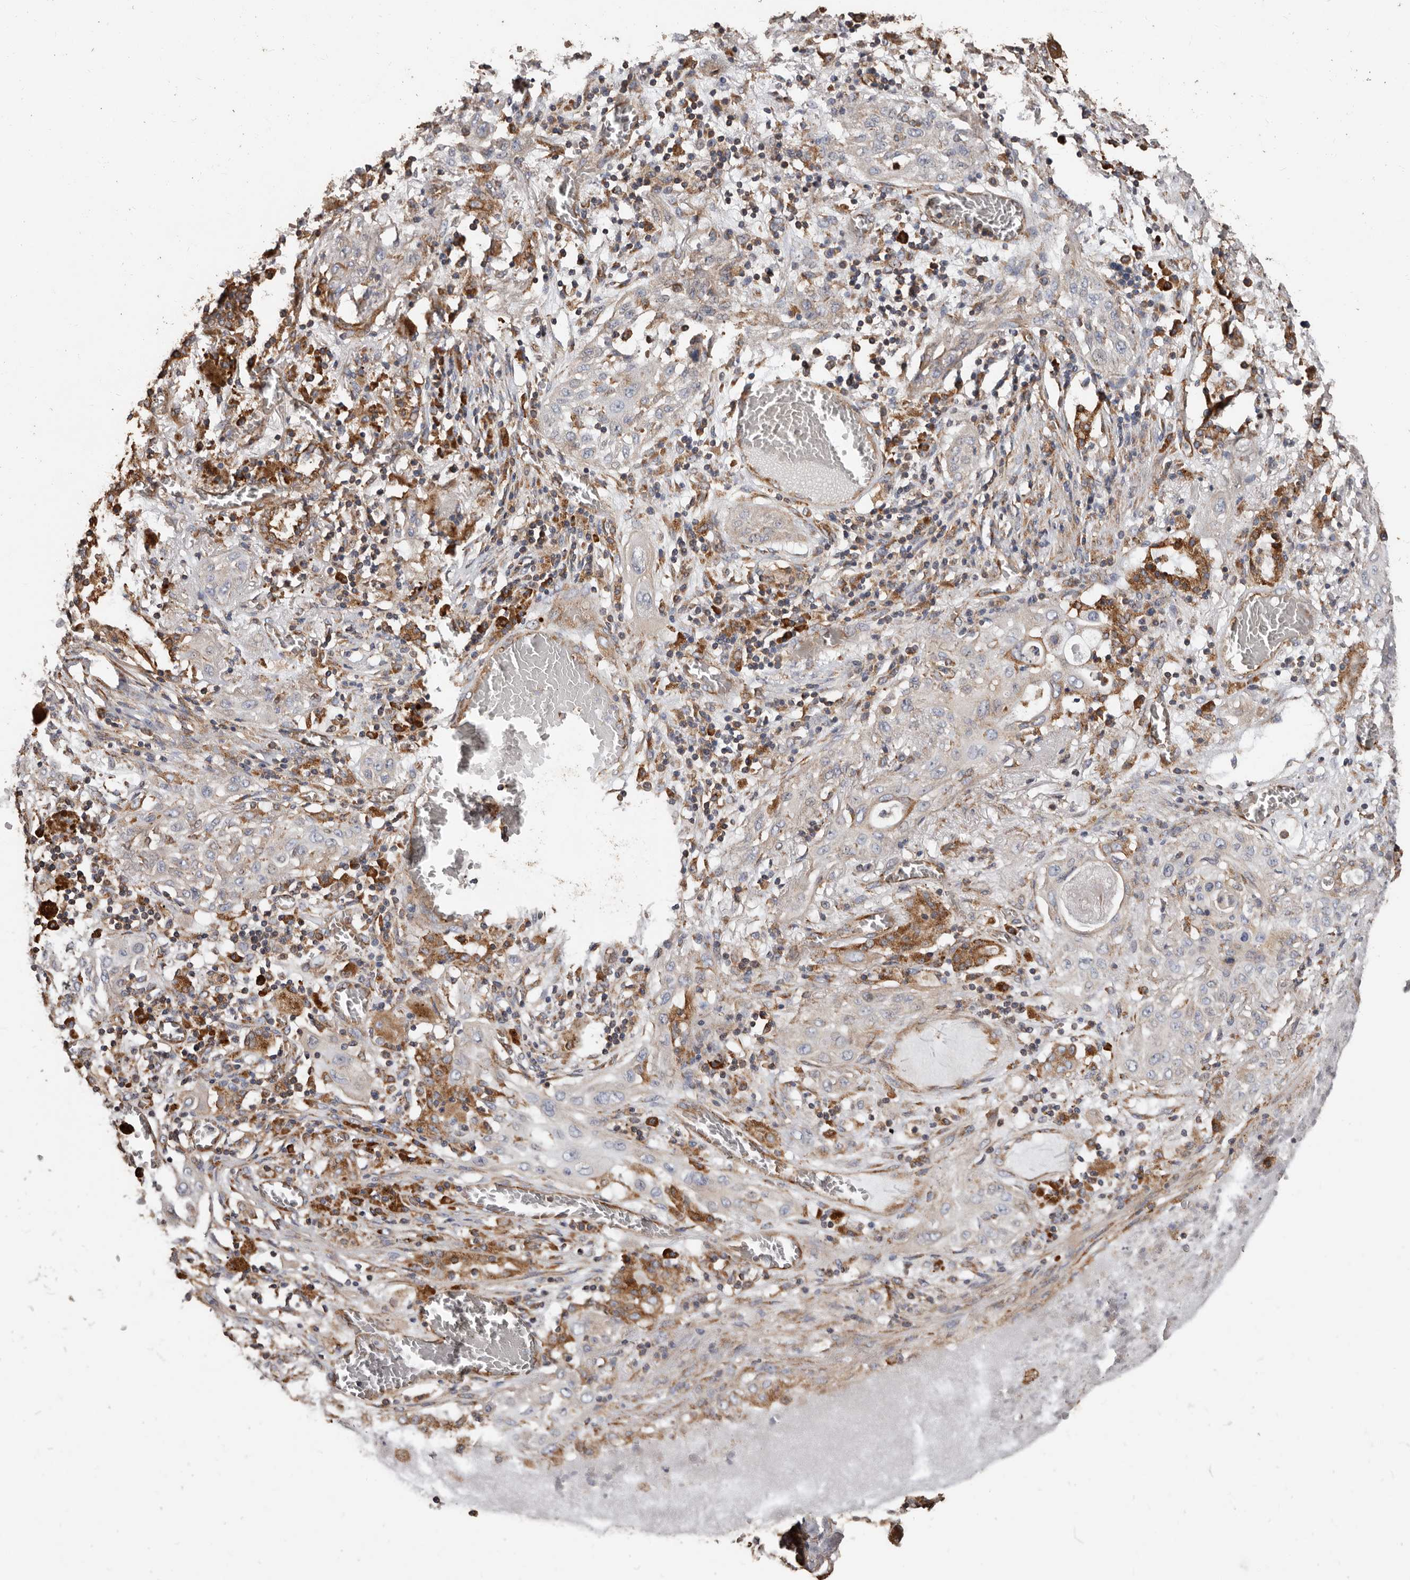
{"staining": {"intensity": "weak", "quantity": "<25%", "location": "cytoplasmic/membranous"}, "tissue": "lung cancer", "cell_type": "Tumor cells", "image_type": "cancer", "snomed": [{"axis": "morphology", "description": "Squamous cell carcinoma, NOS"}, {"axis": "topography", "description": "Lung"}], "caption": "Immunohistochemical staining of squamous cell carcinoma (lung) shows no significant staining in tumor cells.", "gene": "OSGIN2", "patient": {"sex": "female", "age": 47}}